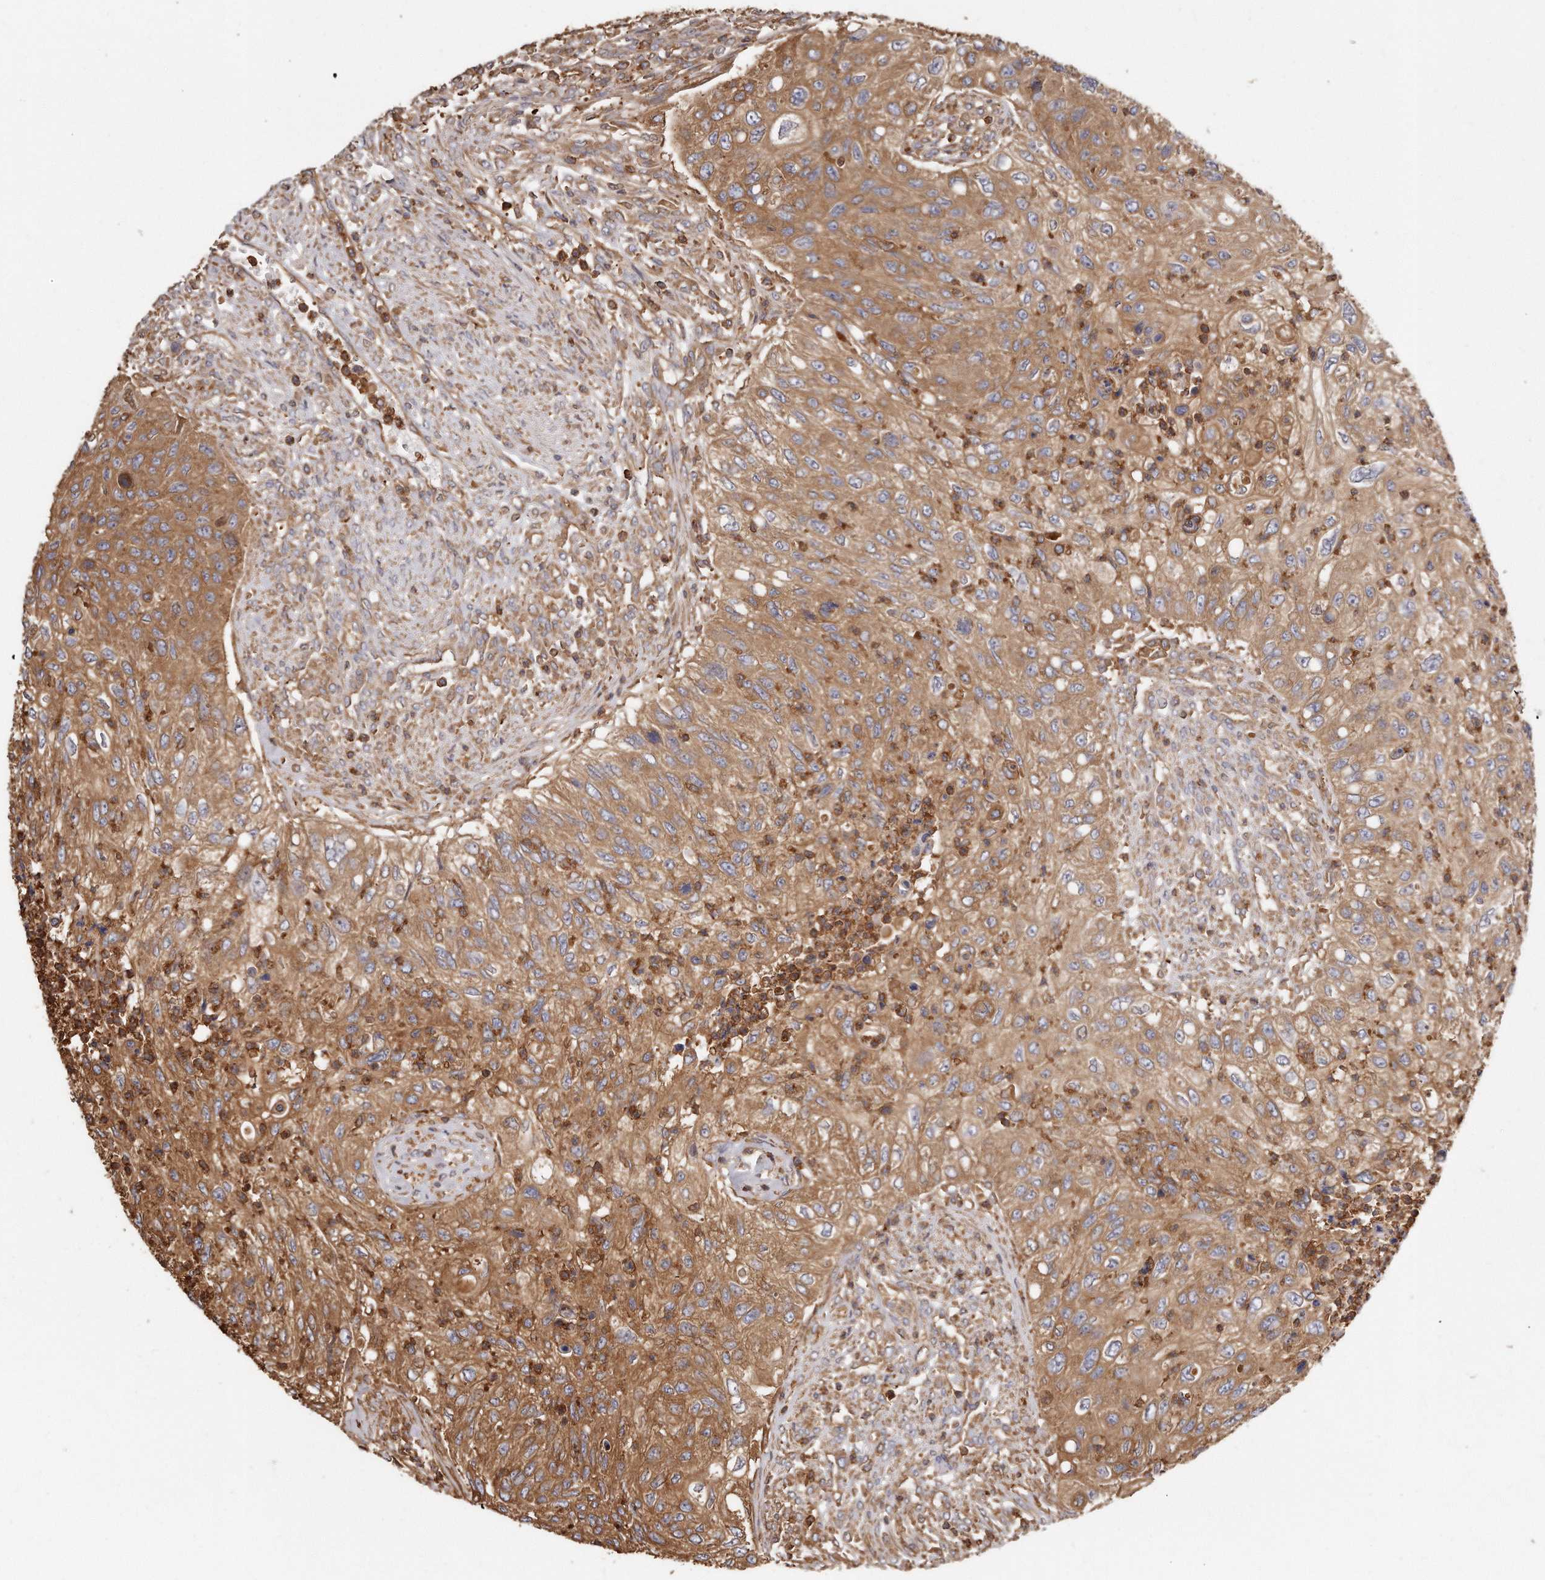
{"staining": {"intensity": "moderate", "quantity": ">75%", "location": "cytoplasmic/membranous"}, "tissue": "urothelial cancer", "cell_type": "Tumor cells", "image_type": "cancer", "snomed": [{"axis": "morphology", "description": "Urothelial carcinoma, High grade"}, {"axis": "topography", "description": "Urinary bladder"}], "caption": "Immunohistochemical staining of human urothelial carcinoma (high-grade) demonstrates moderate cytoplasmic/membranous protein positivity in about >75% of tumor cells.", "gene": "CAP1", "patient": {"sex": "female", "age": 60}}